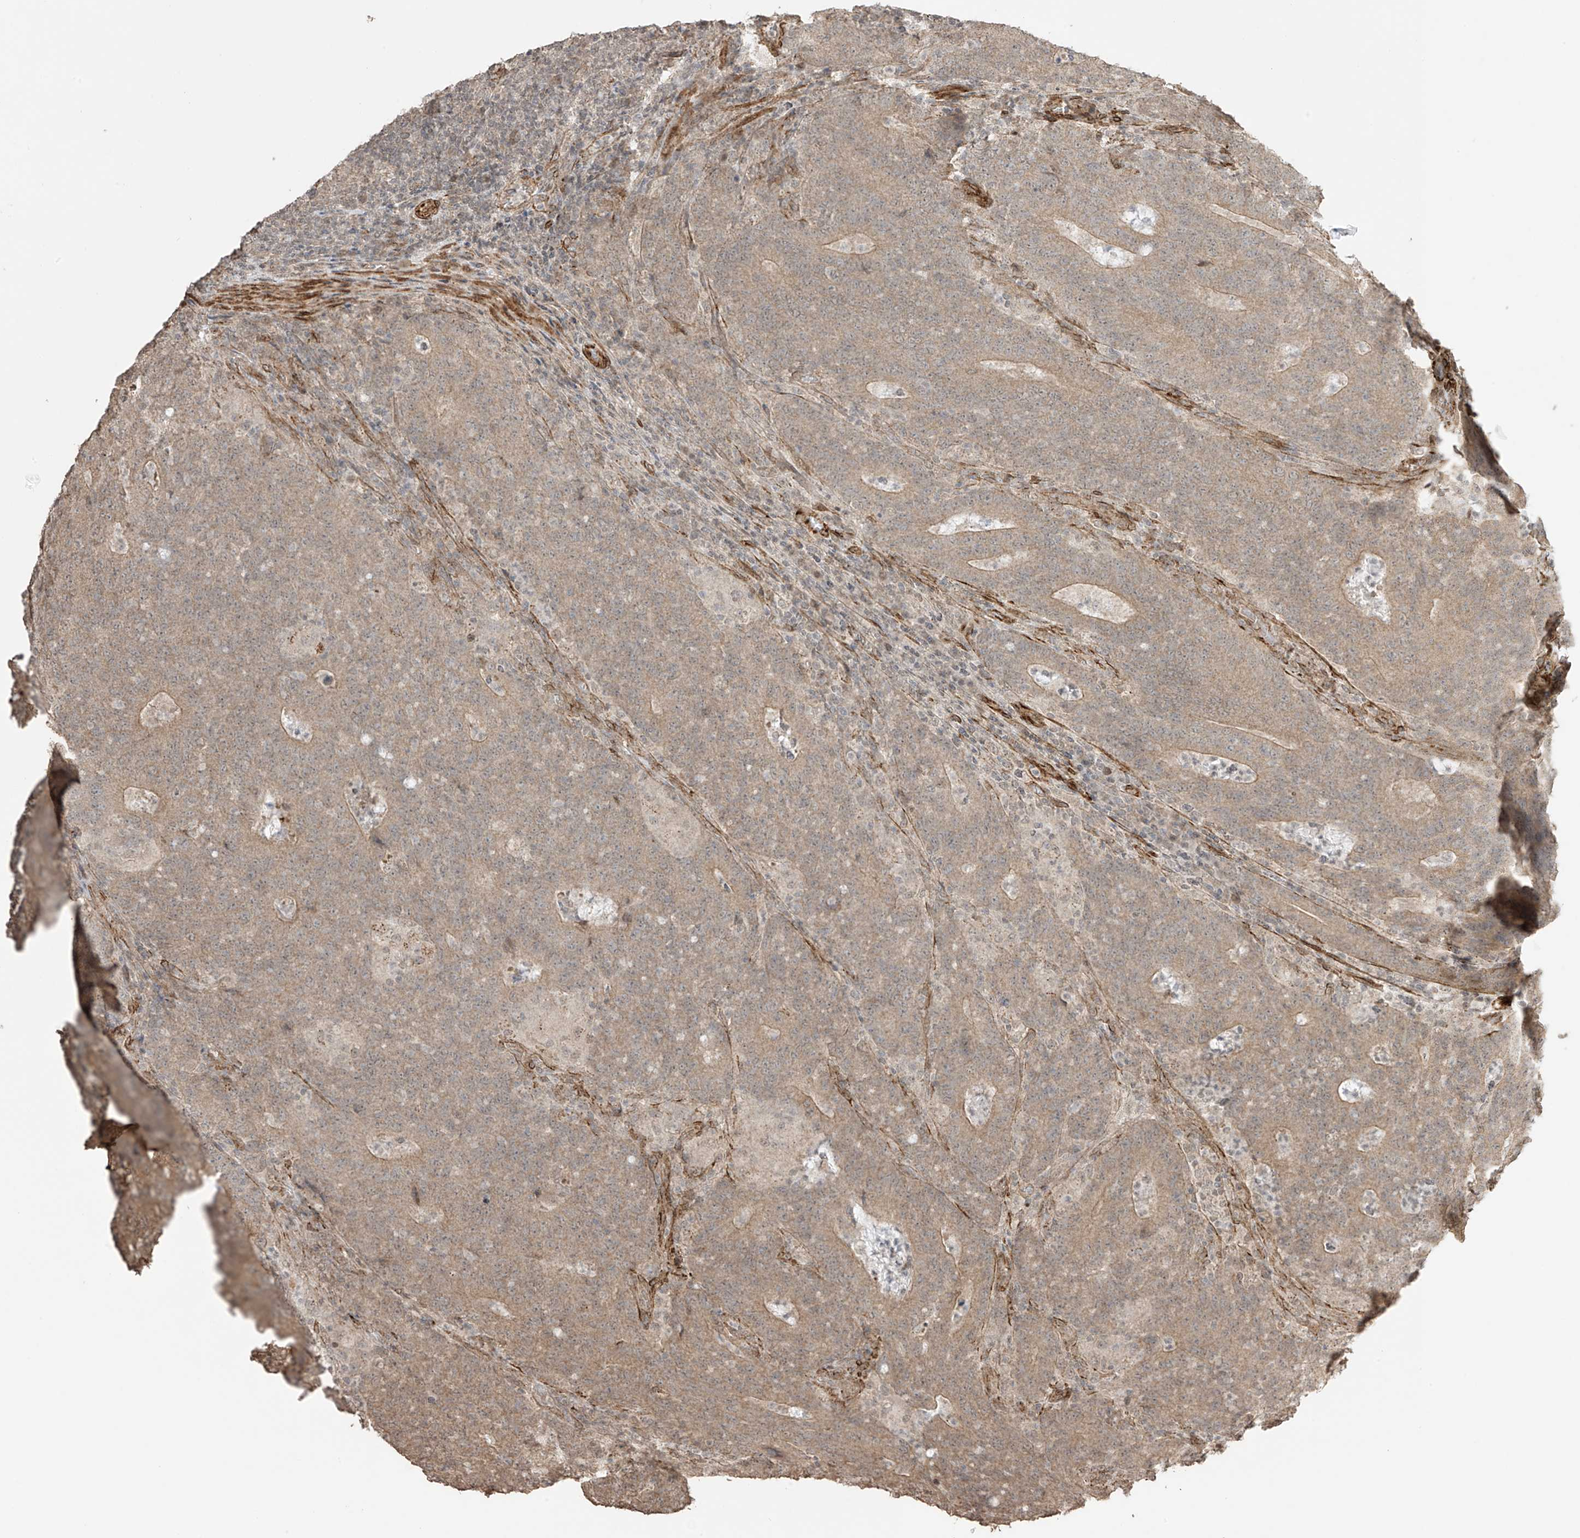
{"staining": {"intensity": "moderate", "quantity": ">75%", "location": "cytoplasmic/membranous"}, "tissue": "colorectal cancer", "cell_type": "Tumor cells", "image_type": "cancer", "snomed": [{"axis": "morphology", "description": "Normal tissue, NOS"}, {"axis": "morphology", "description": "Adenocarcinoma, NOS"}, {"axis": "topography", "description": "Colon"}], "caption": "Immunohistochemical staining of colorectal adenocarcinoma exhibits moderate cytoplasmic/membranous protein positivity in approximately >75% of tumor cells.", "gene": "TTLL5", "patient": {"sex": "female", "age": 75}}